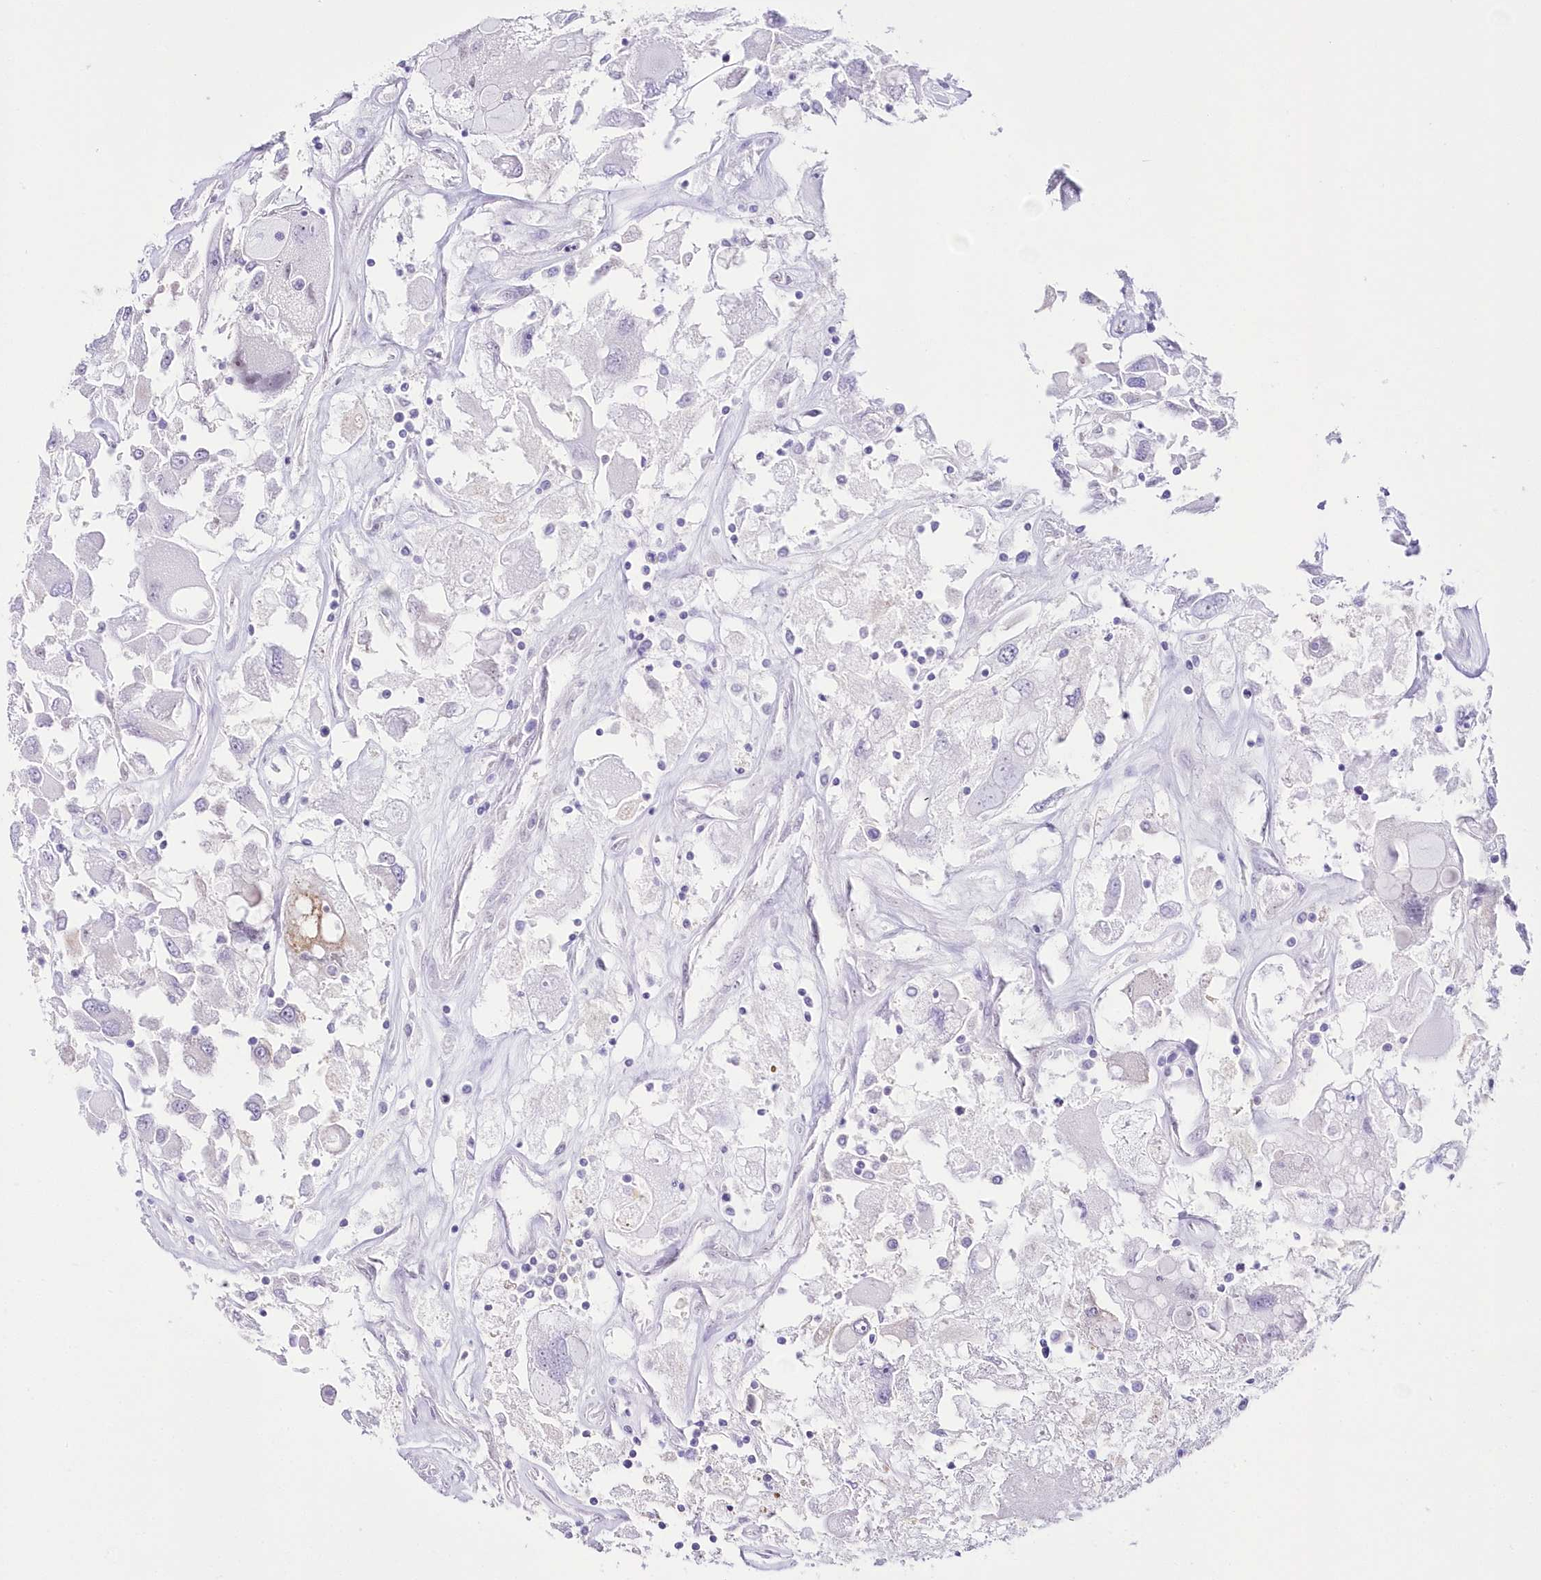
{"staining": {"intensity": "negative", "quantity": "none", "location": "none"}, "tissue": "renal cancer", "cell_type": "Tumor cells", "image_type": "cancer", "snomed": [{"axis": "morphology", "description": "Adenocarcinoma, NOS"}, {"axis": "topography", "description": "Kidney"}], "caption": "Renal adenocarcinoma was stained to show a protein in brown. There is no significant staining in tumor cells.", "gene": "UBA6", "patient": {"sex": "female", "age": 52}}